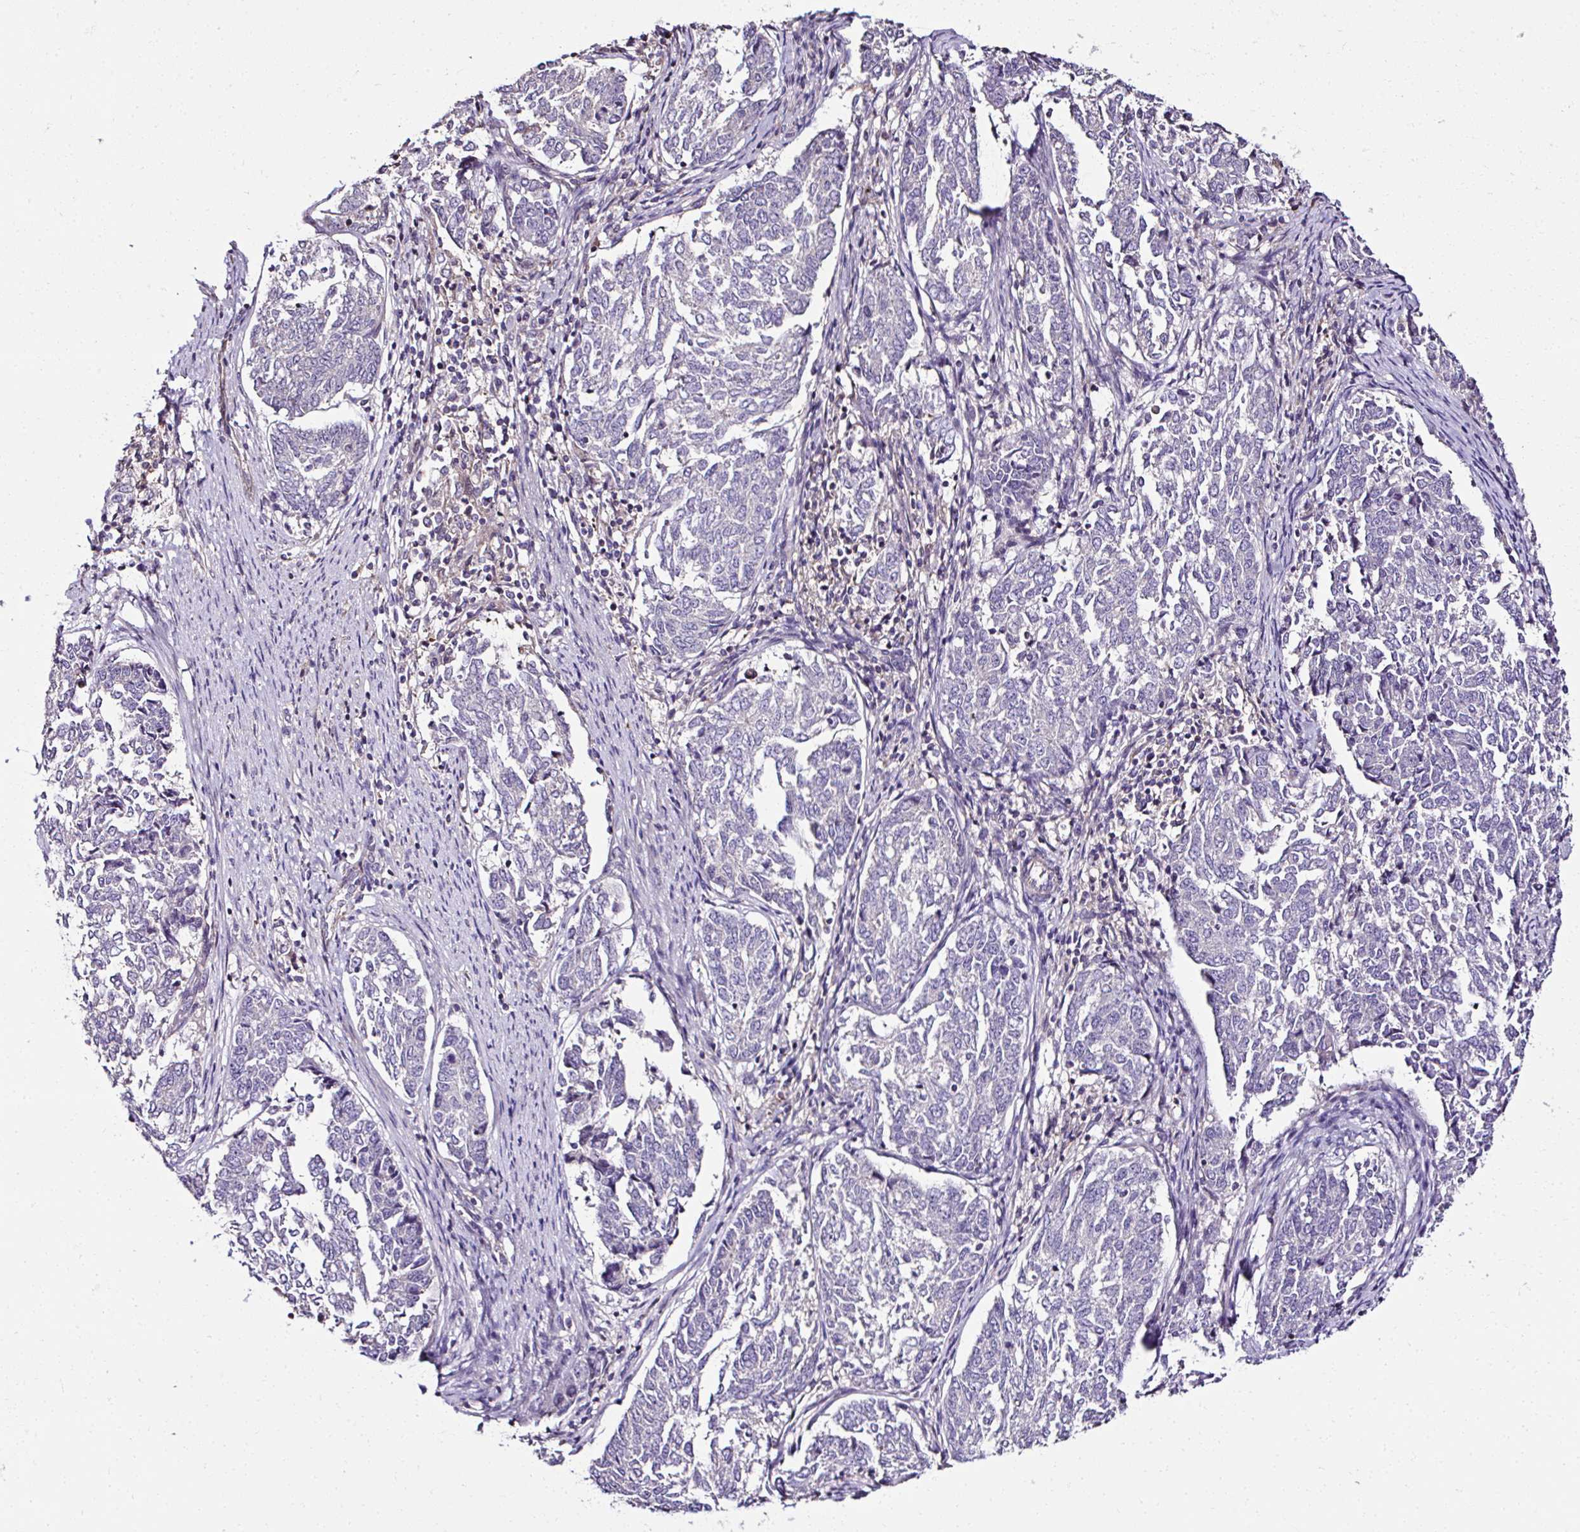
{"staining": {"intensity": "negative", "quantity": "none", "location": "none"}, "tissue": "endometrial cancer", "cell_type": "Tumor cells", "image_type": "cancer", "snomed": [{"axis": "morphology", "description": "Adenocarcinoma, NOS"}, {"axis": "topography", "description": "Endometrium"}], "caption": "Immunohistochemistry (IHC) micrograph of human adenocarcinoma (endometrial) stained for a protein (brown), which shows no positivity in tumor cells.", "gene": "CCDC85C", "patient": {"sex": "female", "age": 80}}